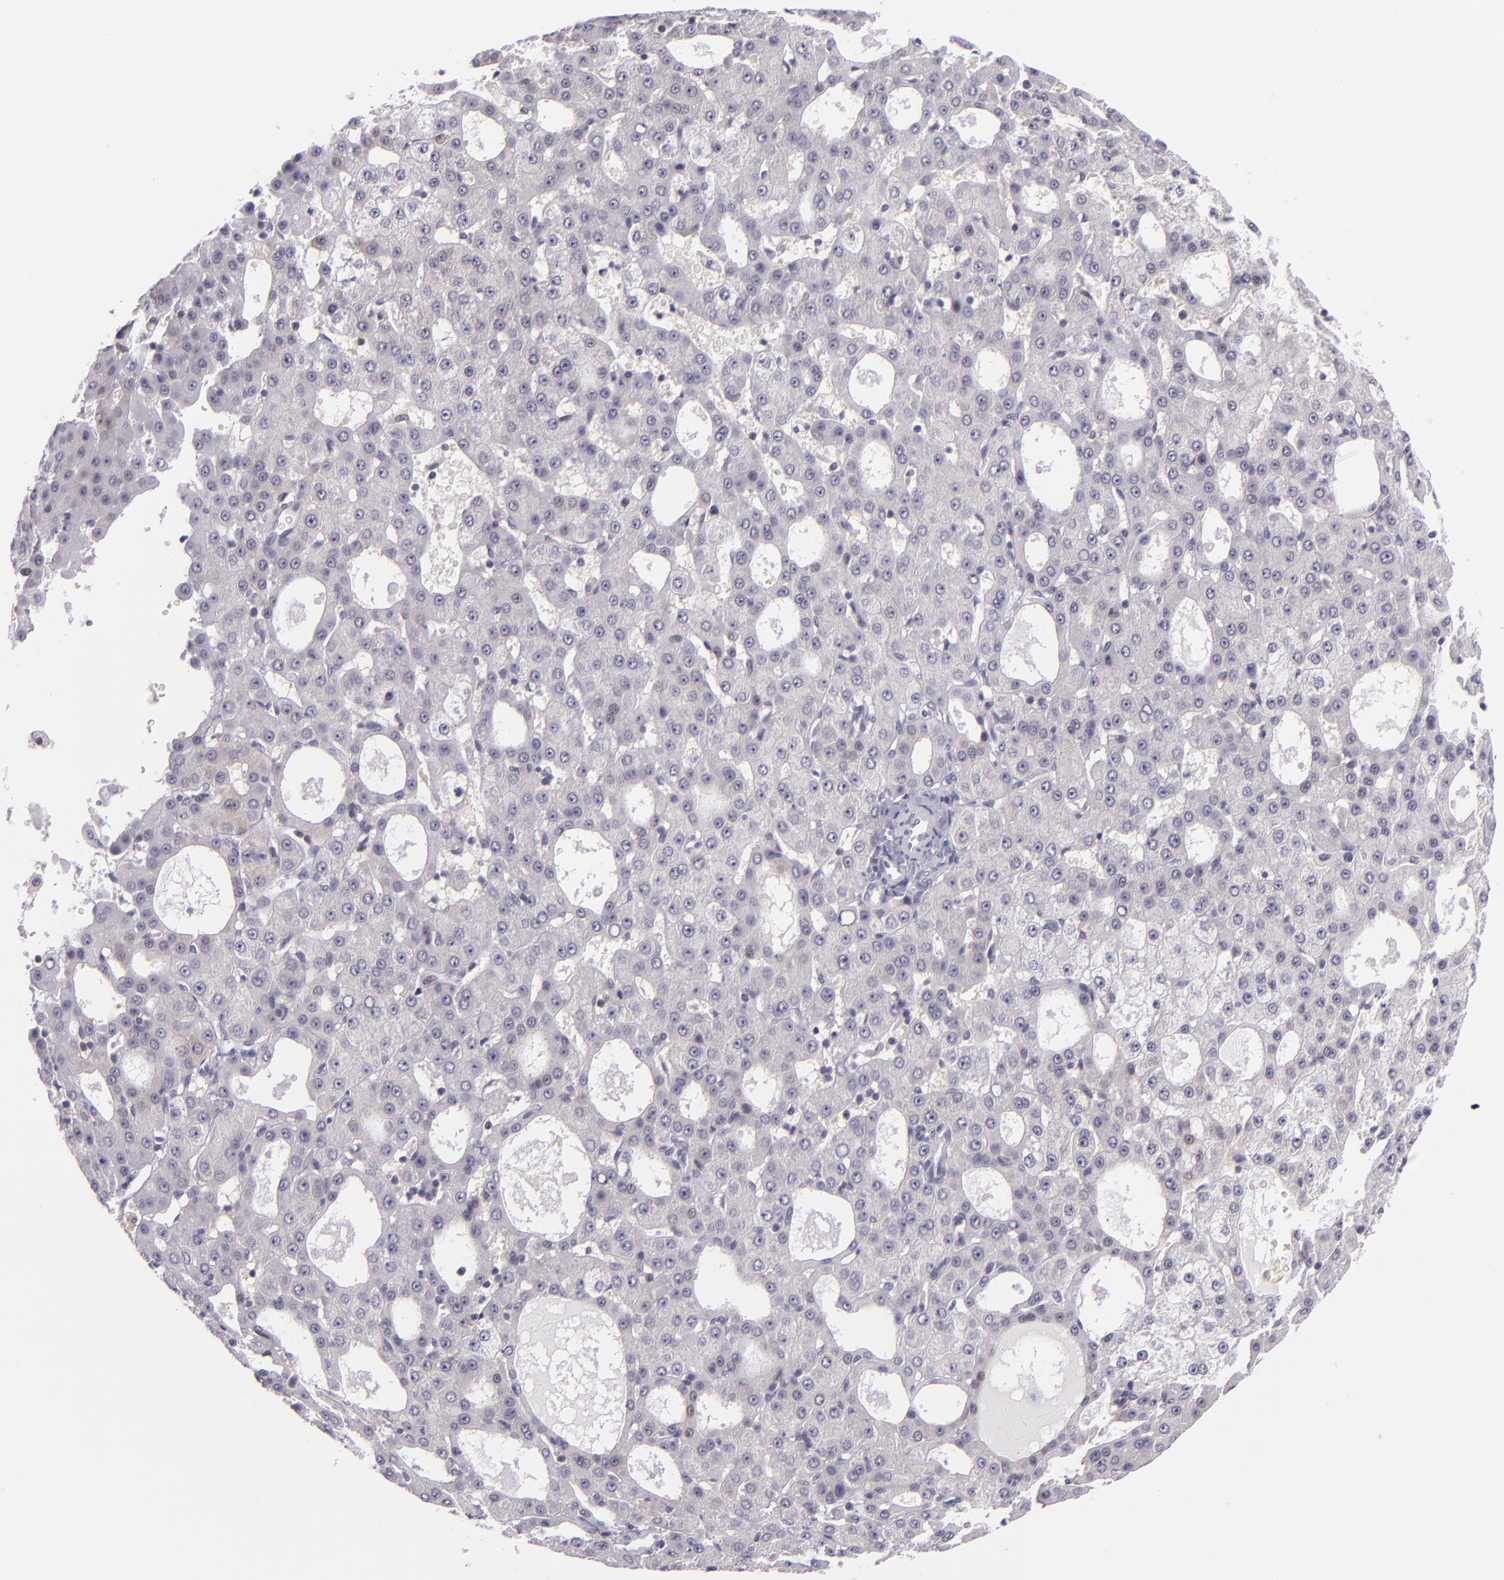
{"staining": {"intensity": "negative", "quantity": "none", "location": "none"}, "tissue": "liver cancer", "cell_type": "Tumor cells", "image_type": "cancer", "snomed": [{"axis": "morphology", "description": "Carcinoma, Hepatocellular, NOS"}, {"axis": "topography", "description": "Liver"}], "caption": "Tumor cells show no significant positivity in liver cancer (hepatocellular carcinoma).", "gene": "HSP90AA1", "patient": {"sex": "male", "age": 47}}